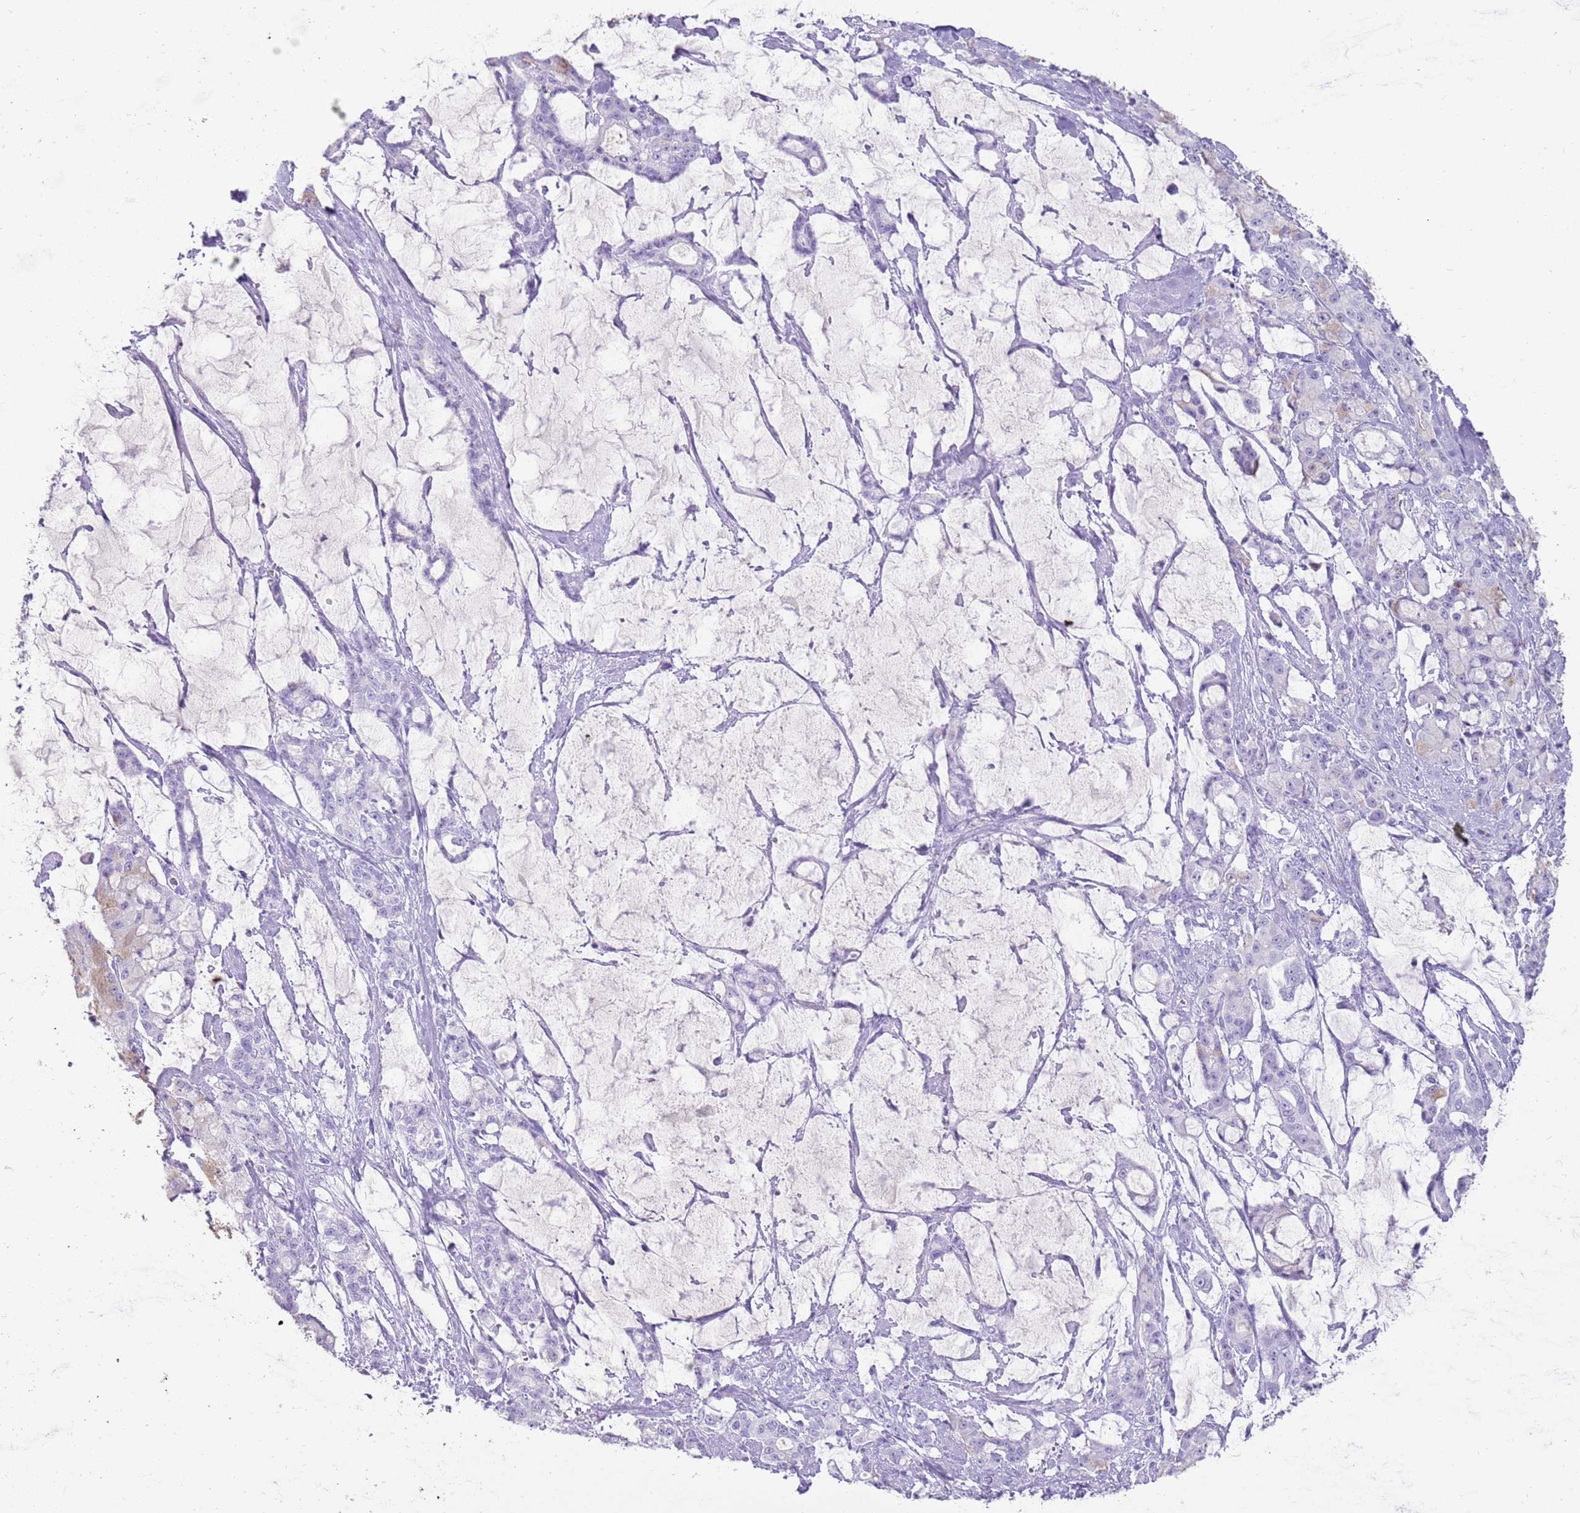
{"staining": {"intensity": "negative", "quantity": "none", "location": "none"}, "tissue": "pancreatic cancer", "cell_type": "Tumor cells", "image_type": "cancer", "snomed": [{"axis": "morphology", "description": "Adenocarcinoma, NOS"}, {"axis": "topography", "description": "Pancreas"}], "caption": "Protein analysis of pancreatic cancer (adenocarcinoma) demonstrates no significant positivity in tumor cells.", "gene": "NBPF3", "patient": {"sex": "female", "age": 73}}